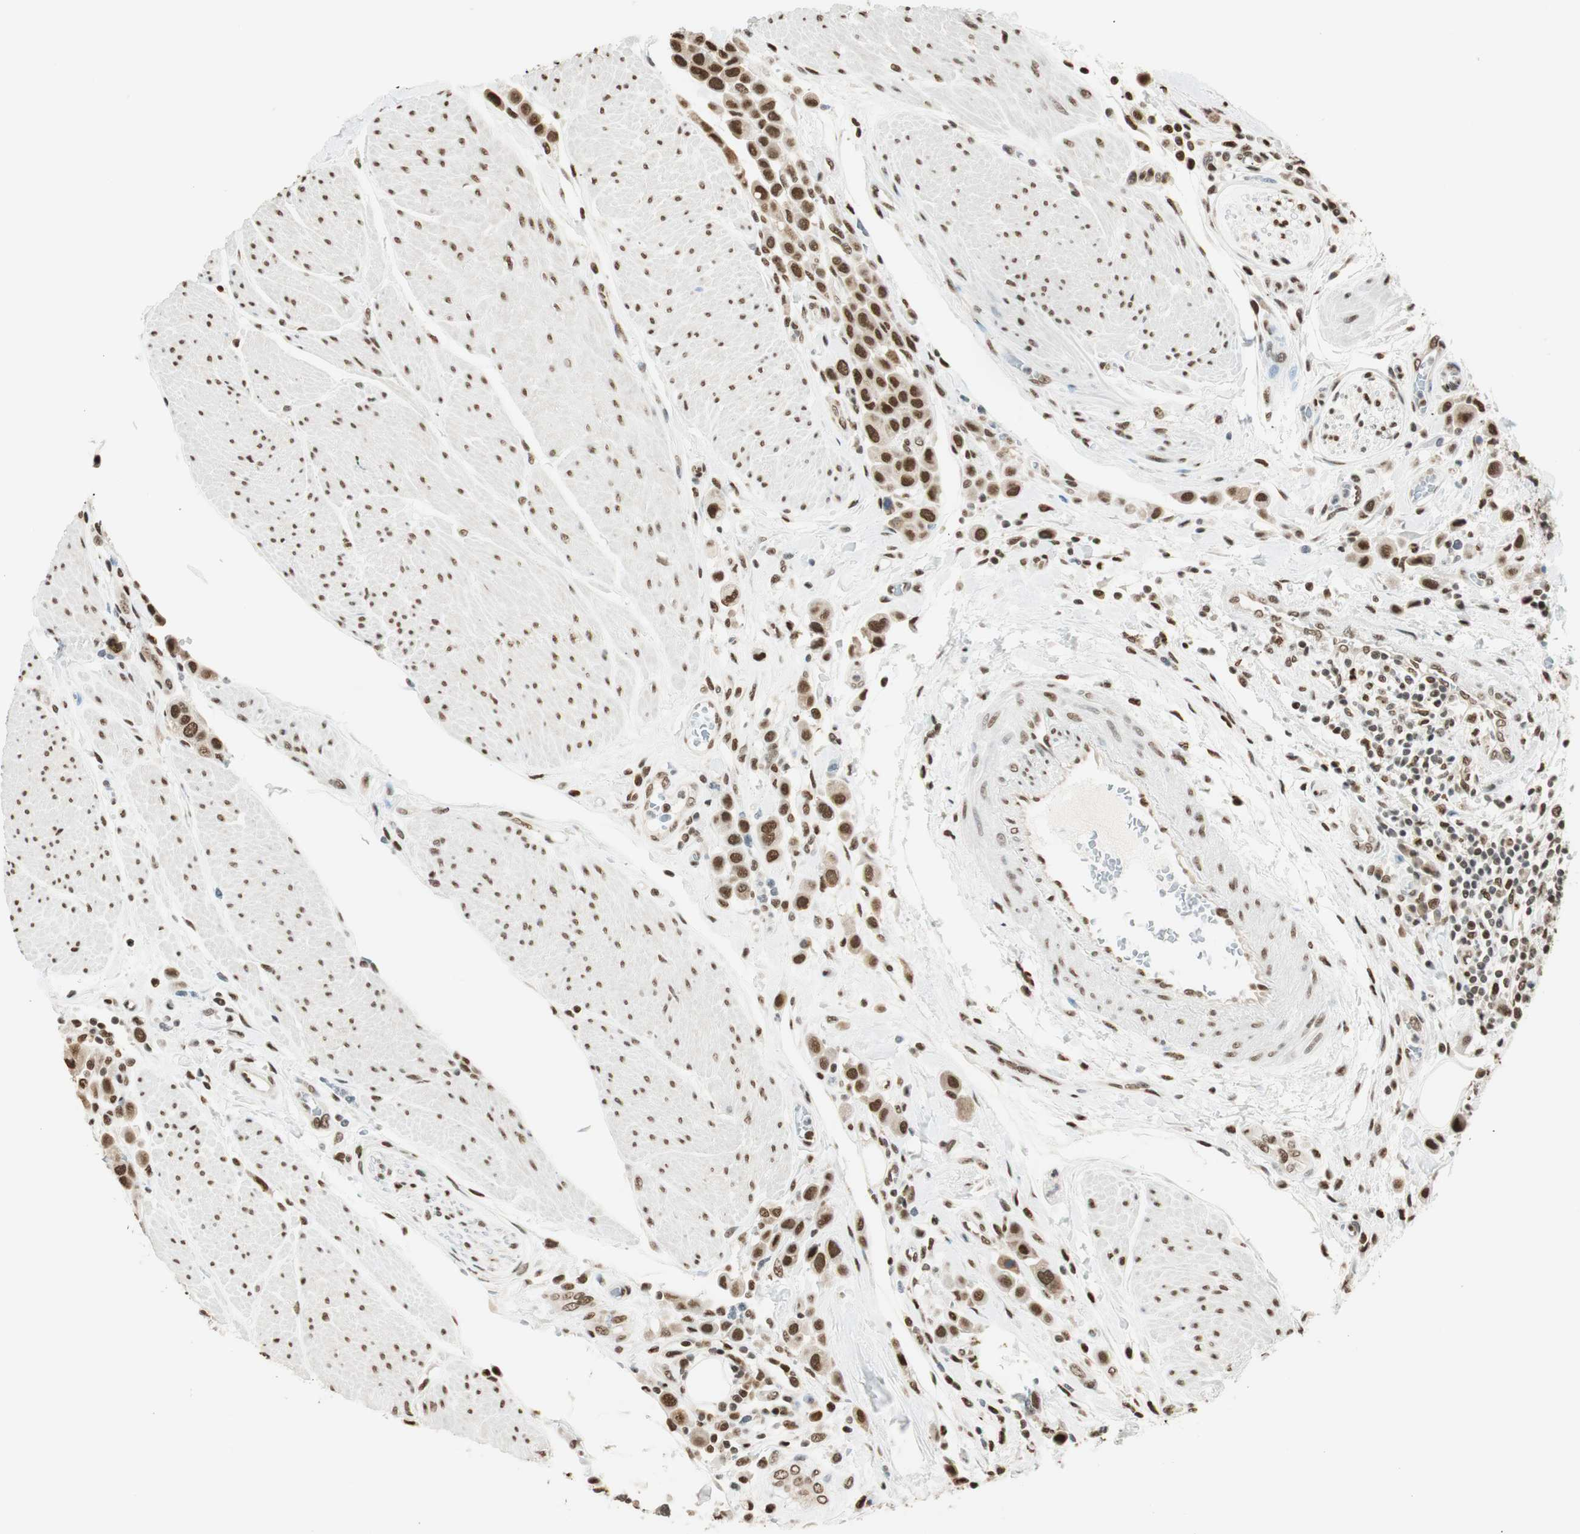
{"staining": {"intensity": "strong", "quantity": ">75%", "location": "cytoplasmic/membranous,nuclear"}, "tissue": "urothelial cancer", "cell_type": "Tumor cells", "image_type": "cancer", "snomed": [{"axis": "morphology", "description": "Urothelial carcinoma, High grade"}, {"axis": "topography", "description": "Urinary bladder"}], "caption": "Urothelial cancer stained with a brown dye reveals strong cytoplasmic/membranous and nuclear positive positivity in about >75% of tumor cells.", "gene": "FANCG", "patient": {"sex": "male", "age": 50}}